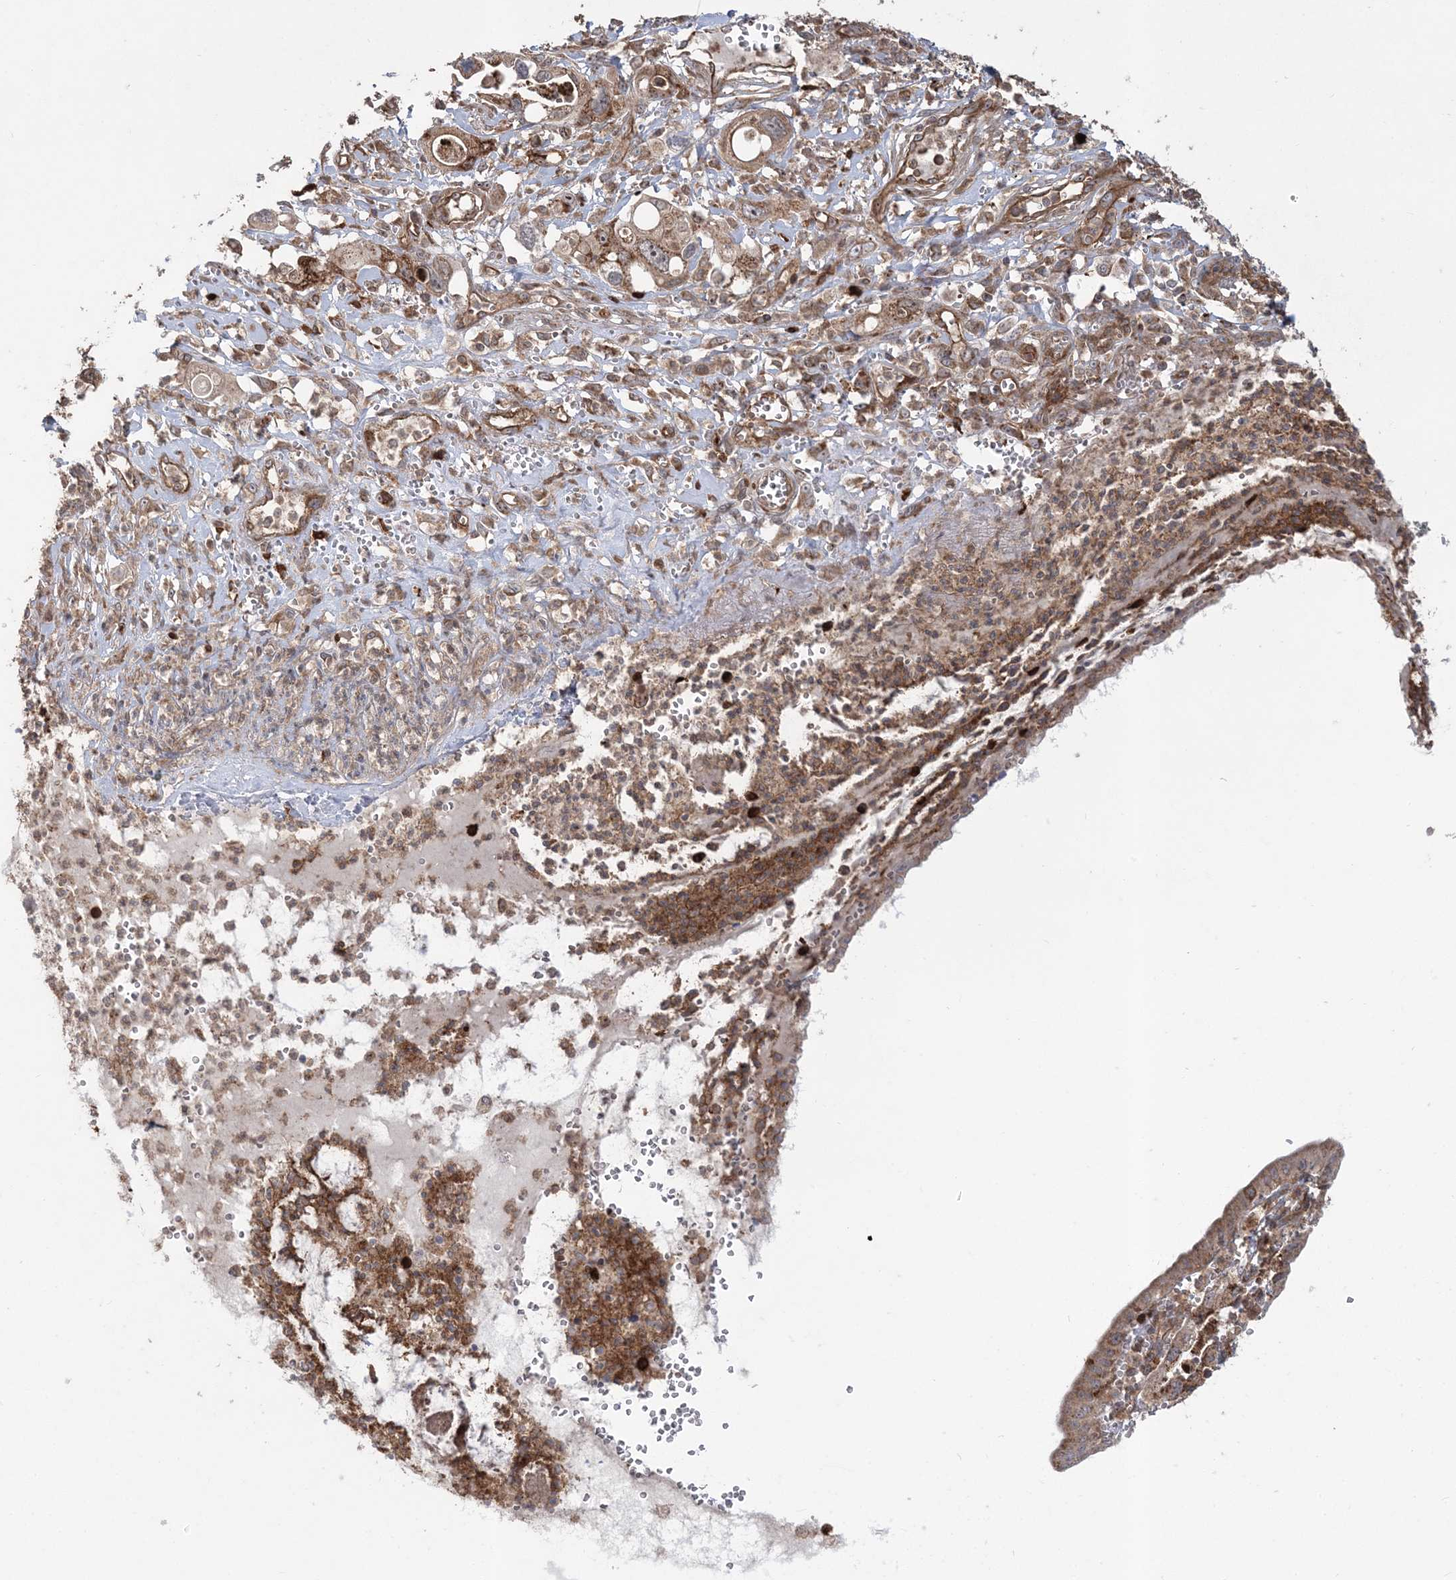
{"staining": {"intensity": "moderate", "quantity": ">75%", "location": "cytoplasmic/membranous"}, "tissue": "pancreatic cancer", "cell_type": "Tumor cells", "image_type": "cancer", "snomed": [{"axis": "morphology", "description": "Adenocarcinoma, NOS"}, {"axis": "topography", "description": "Pancreas"}], "caption": "Moderate cytoplasmic/membranous protein staining is seen in approximately >75% of tumor cells in pancreatic cancer.", "gene": "LRPPRC", "patient": {"sex": "male", "age": 68}}